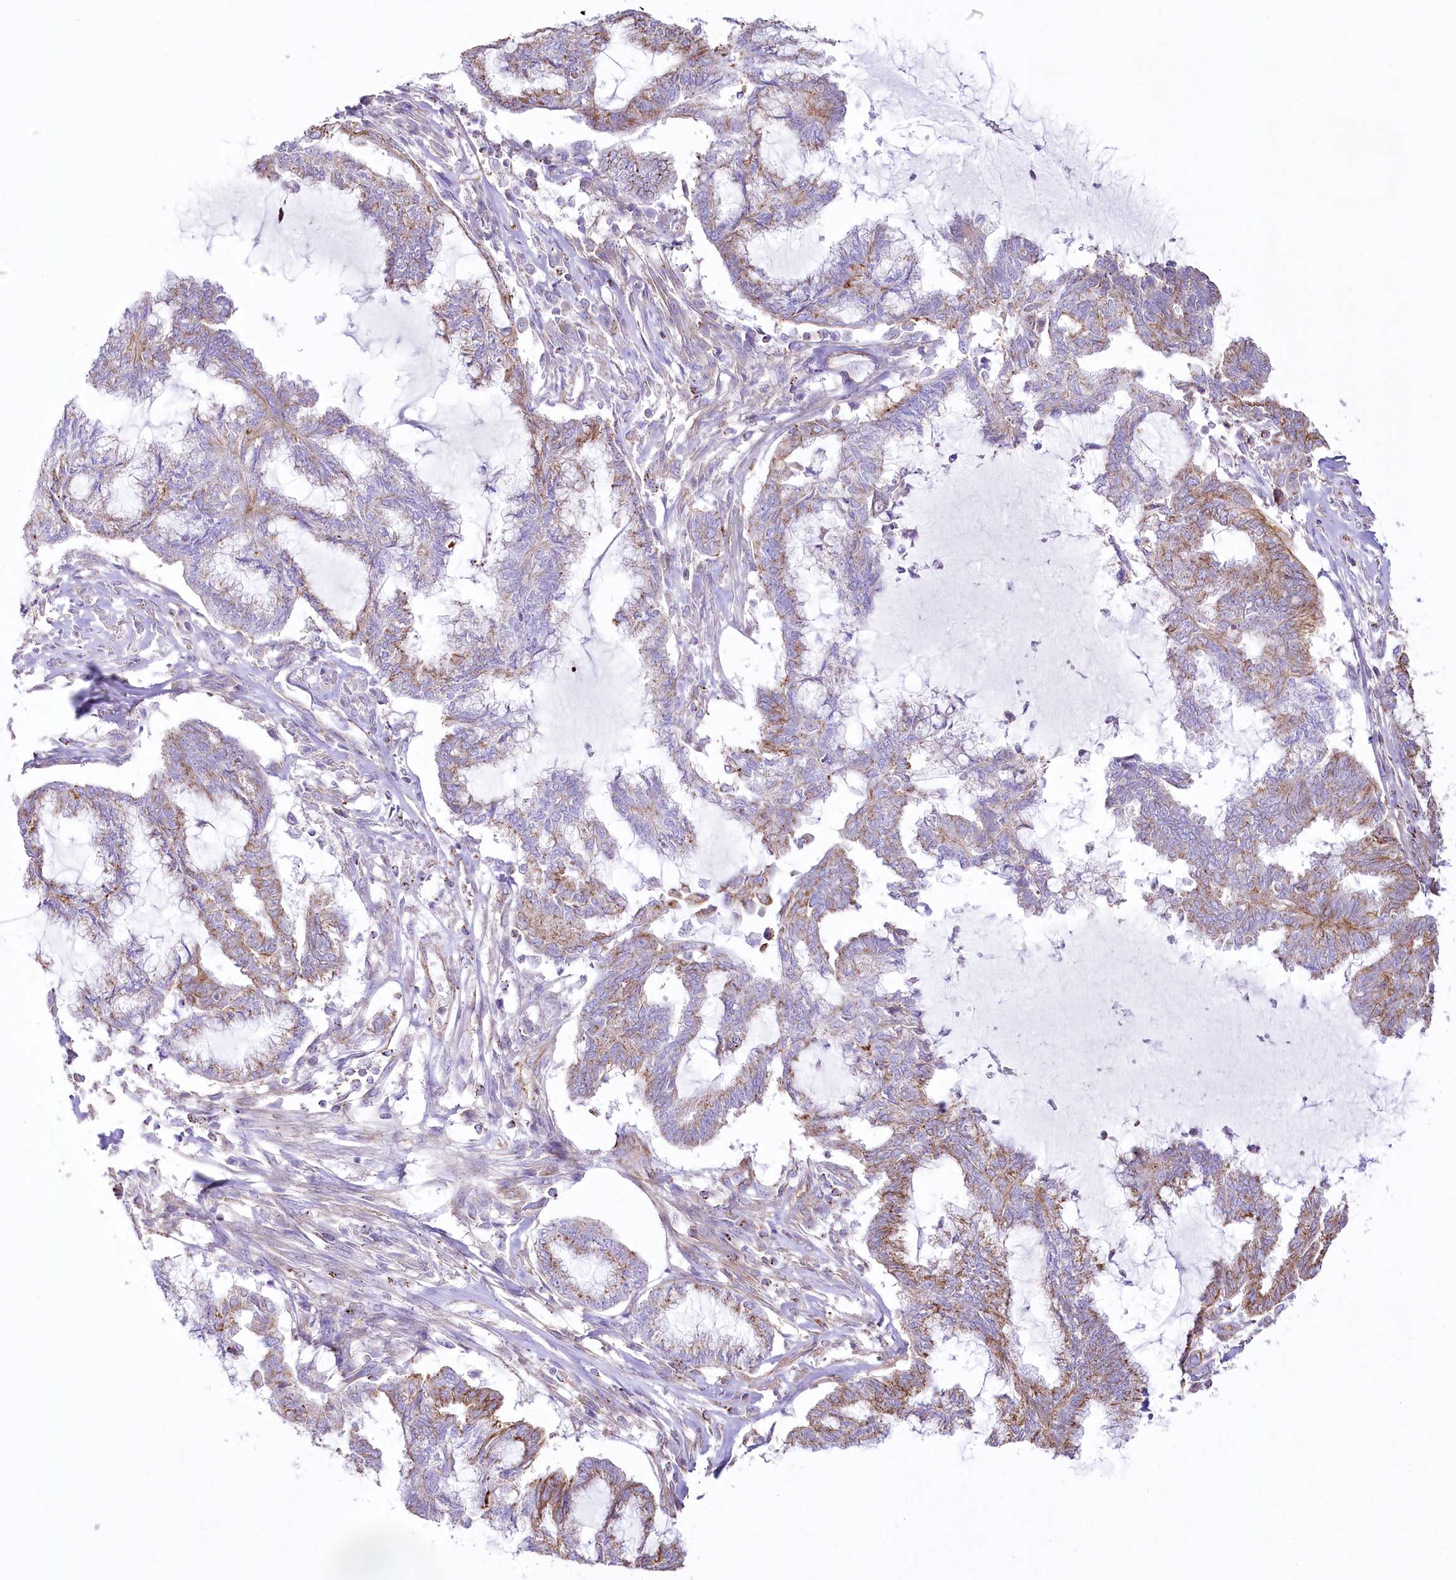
{"staining": {"intensity": "moderate", "quantity": ">75%", "location": "cytoplasmic/membranous"}, "tissue": "endometrial cancer", "cell_type": "Tumor cells", "image_type": "cancer", "snomed": [{"axis": "morphology", "description": "Adenocarcinoma, NOS"}, {"axis": "topography", "description": "Endometrium"}], "caption": "Adenocarcinoma (endometrial) stained with DAB IHC reveals medium levels of moderate cytoplasmic/membranous staining in about >75% of tumor cells. The staining was performed using DAB (3,3'-diaminobenzidine) to visualize the protein expression in brown, while the nuclei were stained in blue with hematoxylin (Magnification: 20x).", "gene": "FAM216A", "patient": {"sex": "female", "age": 86}}